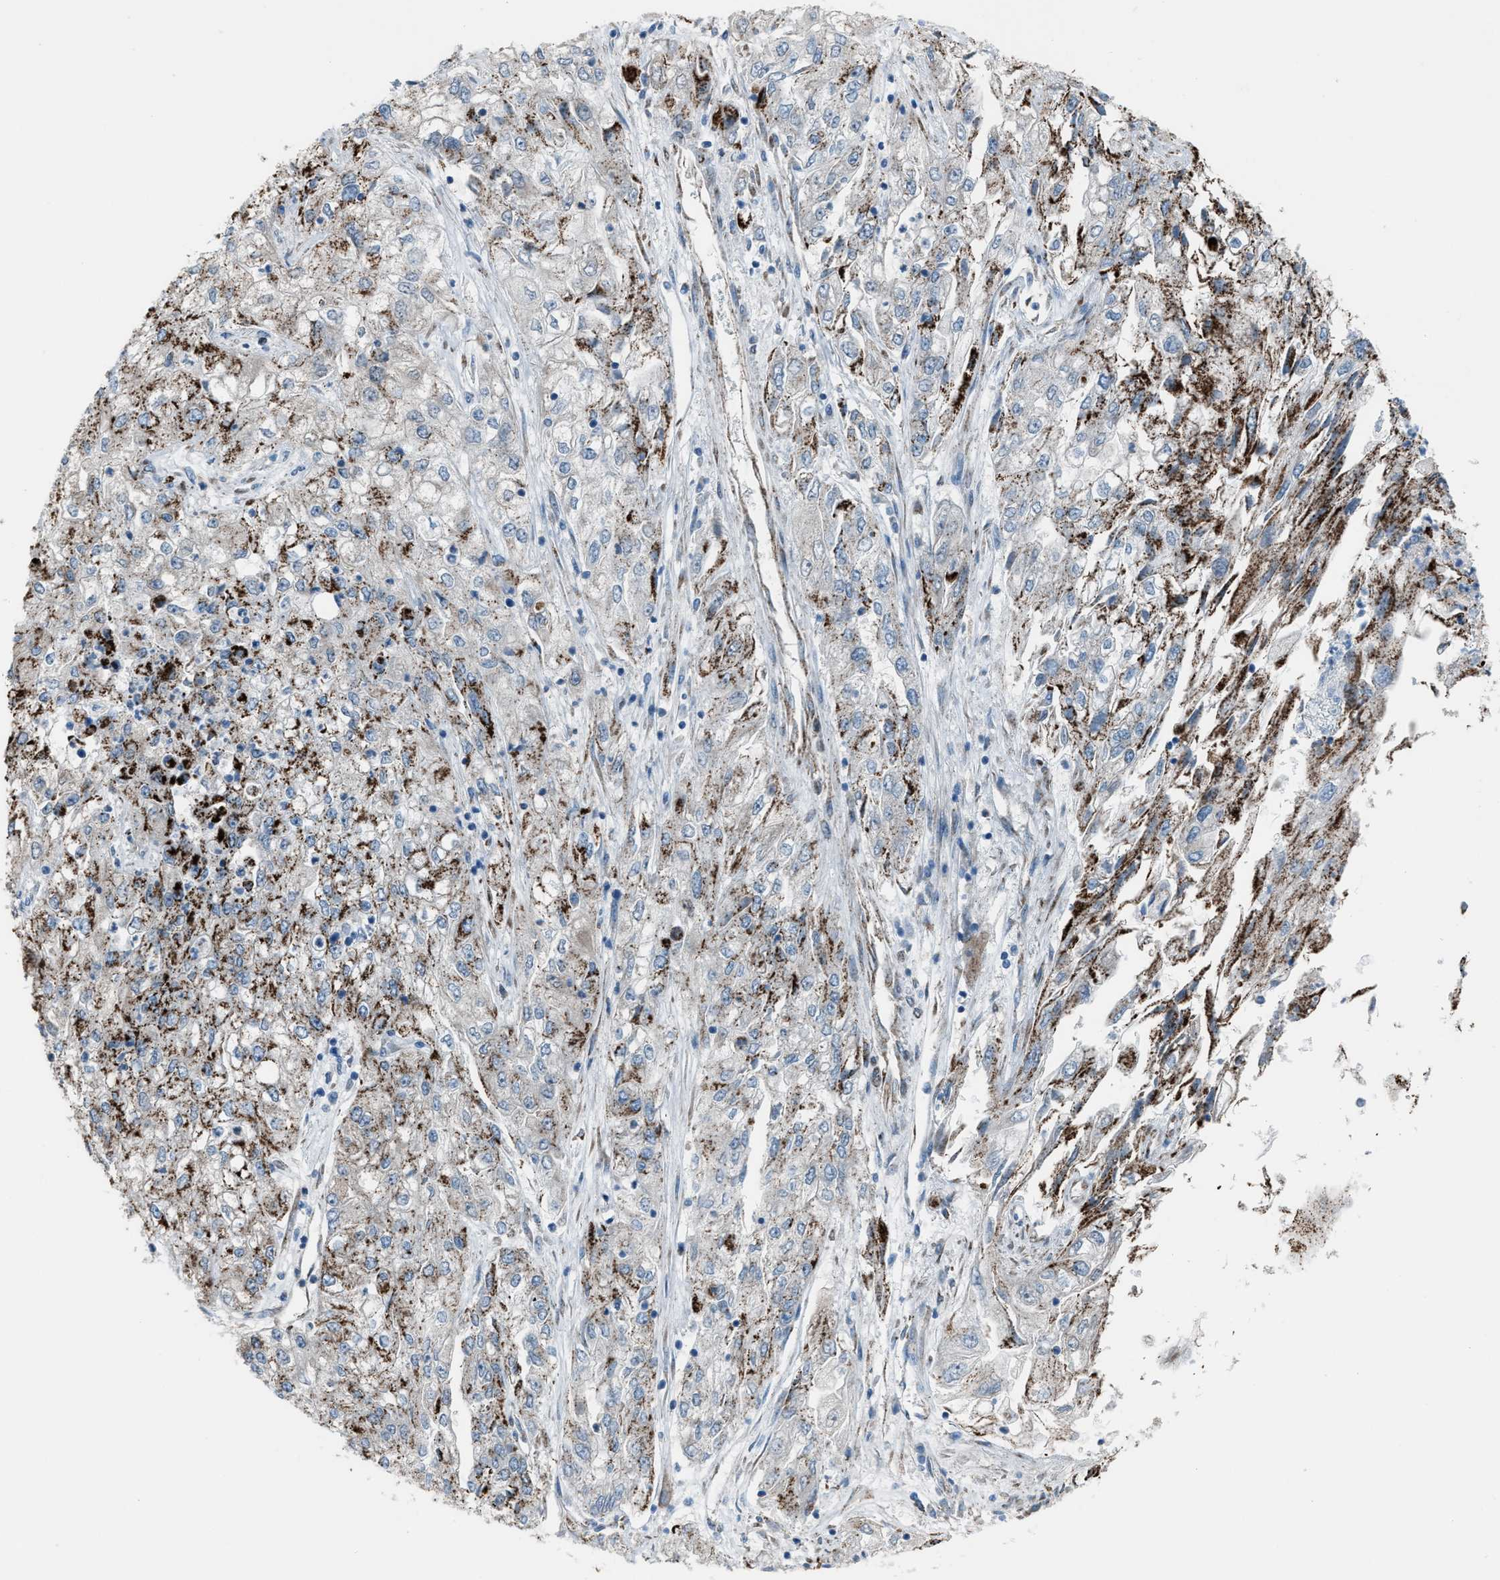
{"staining": {"intensity": "moderate", "quantity": "25%-75%", "location": "cytoplasmic/membranous"}, "tissue": "endometrial cancer", "cell_type": "Tumor cells", "image_type": "cancer", "snomed": [{"axis": "morphology", "description": "Adenocarcinoma, NOS"}, {"axis": "topography", "description": "Endometrium"}], "caption": "The histopathology image exhibits a brown stain indicating the presence of a protein in the cytoplasmic/membranous of tumor cells in adenocarcinoma (endometrial).", "gene": "MDH2", "patient": {"sex": "female", "age": 49}}